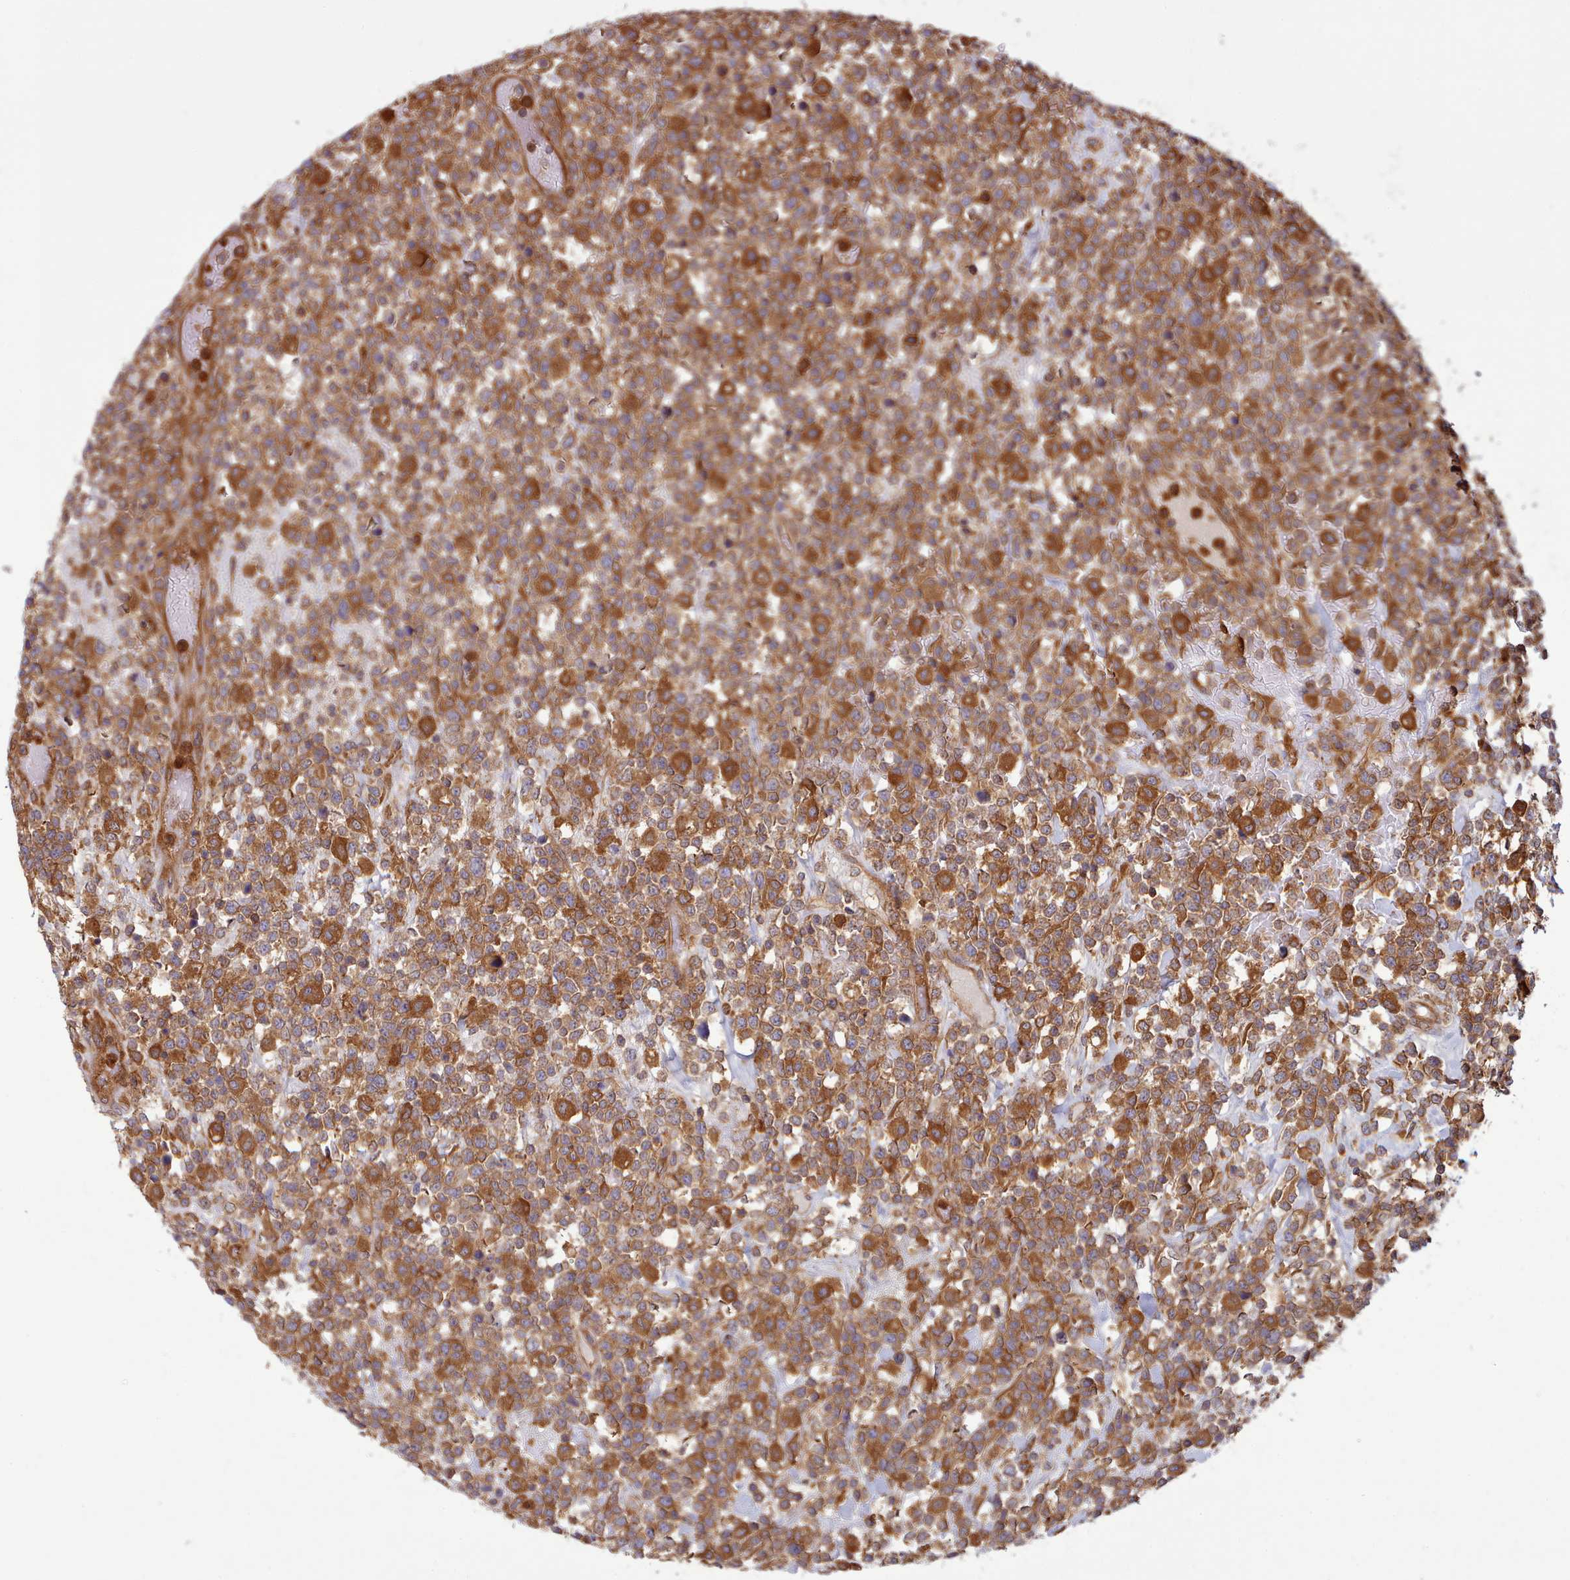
{"staining": {"intensity": "strong", "quantity": ">75%", "location": "cytoplasmic/membranous"}, "tissue": "lymphoma", "cell_type": "Tumor cells", "image_type": "cancer", "snomed": [{"axis": "morphology", "description": "Malignant lymphoma, non-Hodgkin's type, High grade"}, {"axis": "topography", "description": "Colon"}], "caption": "Strong cytoplasmic/membranous positivity for a protein is seen in approximately >75% of tumor cells of lymphoma using immunohistochemistry.", "gene": "SLC4A9", "patient": {"sex": "female", "age": 53}}